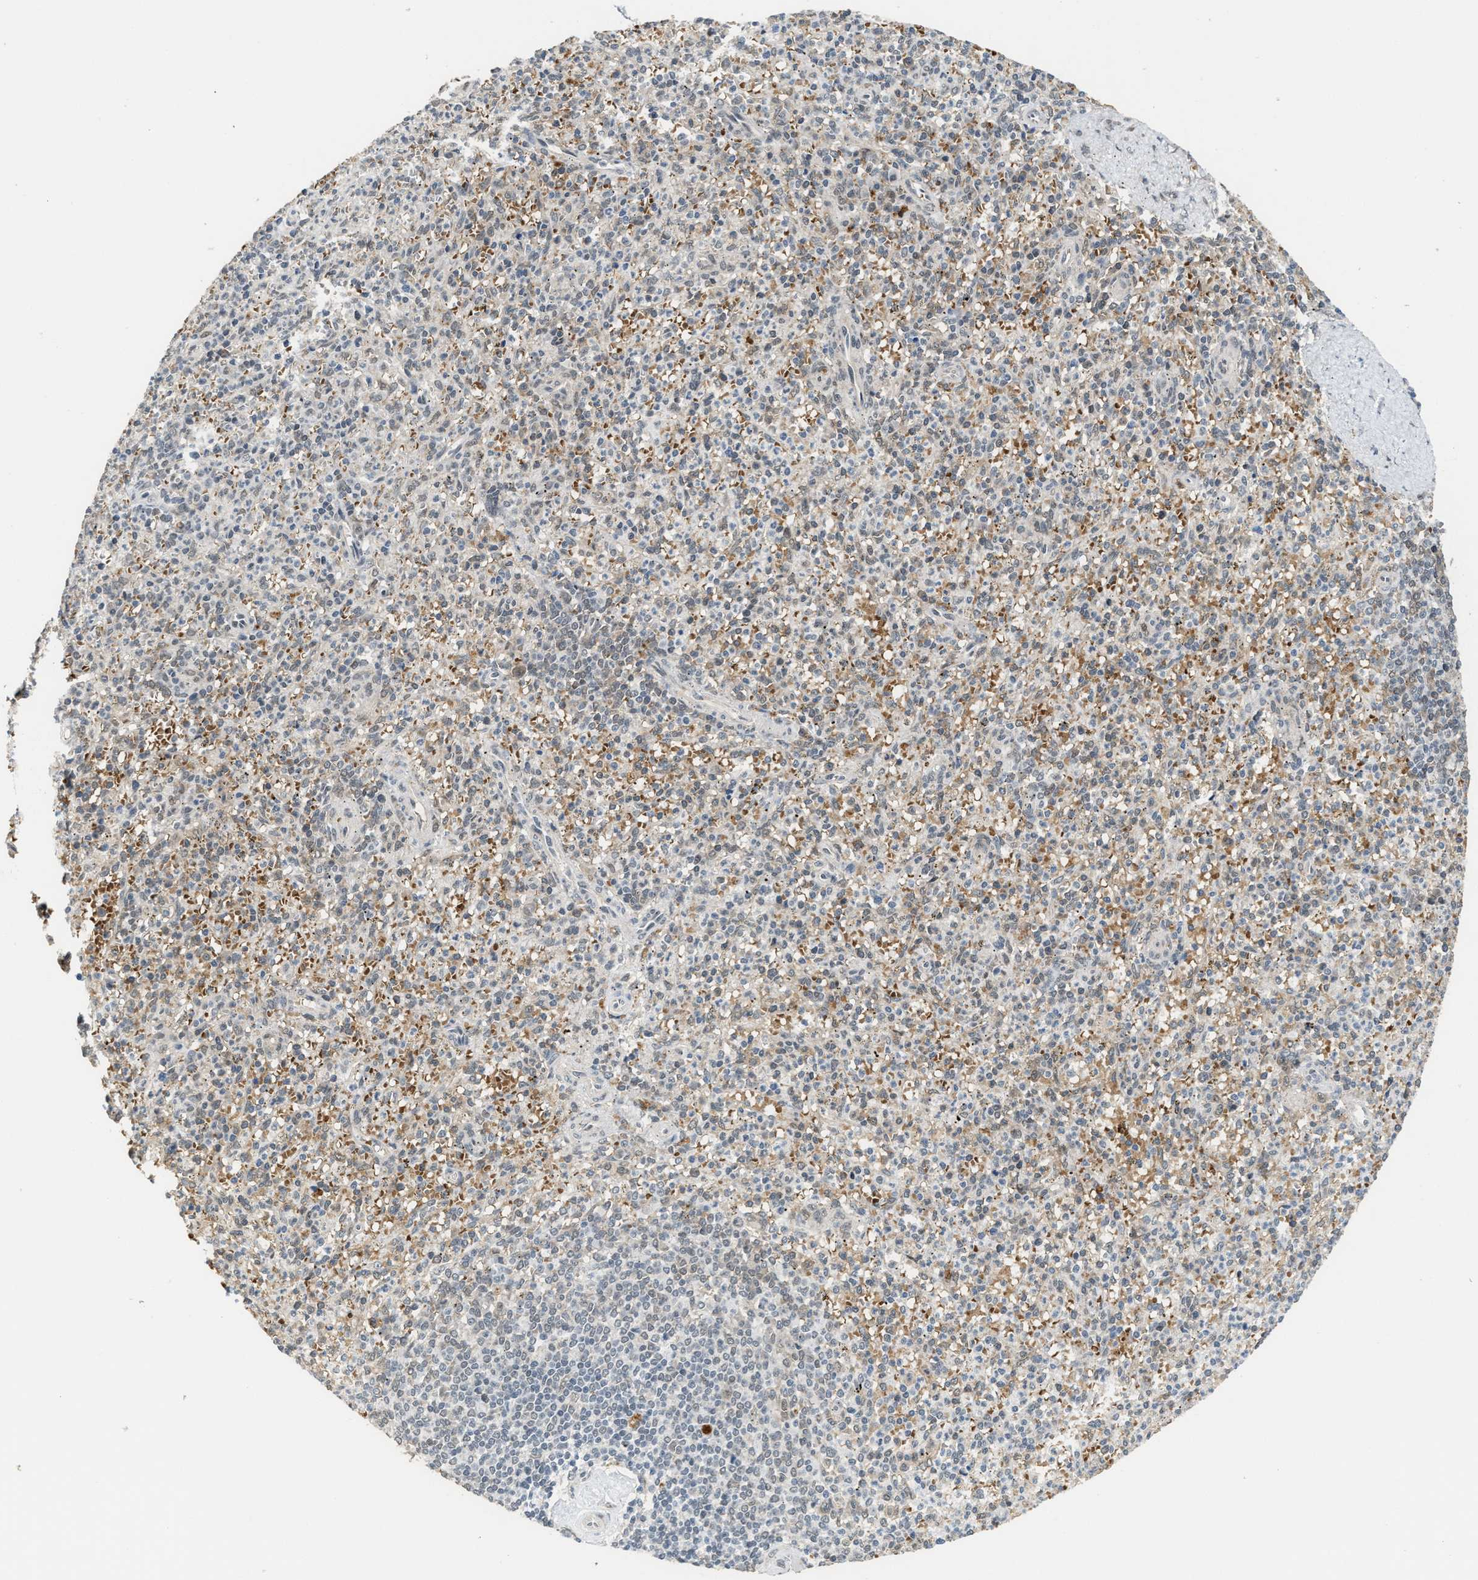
{"staining": {"intensity": "negative", "quantity": "none", "location": "none"}, "tissue": "spleen", "cell_type": "Cells in red pulp", "image_type": "normal", "snomed": [{"axis": "morphology", "description": "Normal tissue, NOS"}, {"axis": "topography", "description": "Spleen"}], "caption": "Cells in red pulp are negative for protein expression in unremarkable human spleen. Brightfield microscopy of immunohistochemistry stained with DAB (brown) and hematoxylin (blue), captured at high magnification.", "gene": "KIF24", "patient": {"sex": "male", "age": 72}}